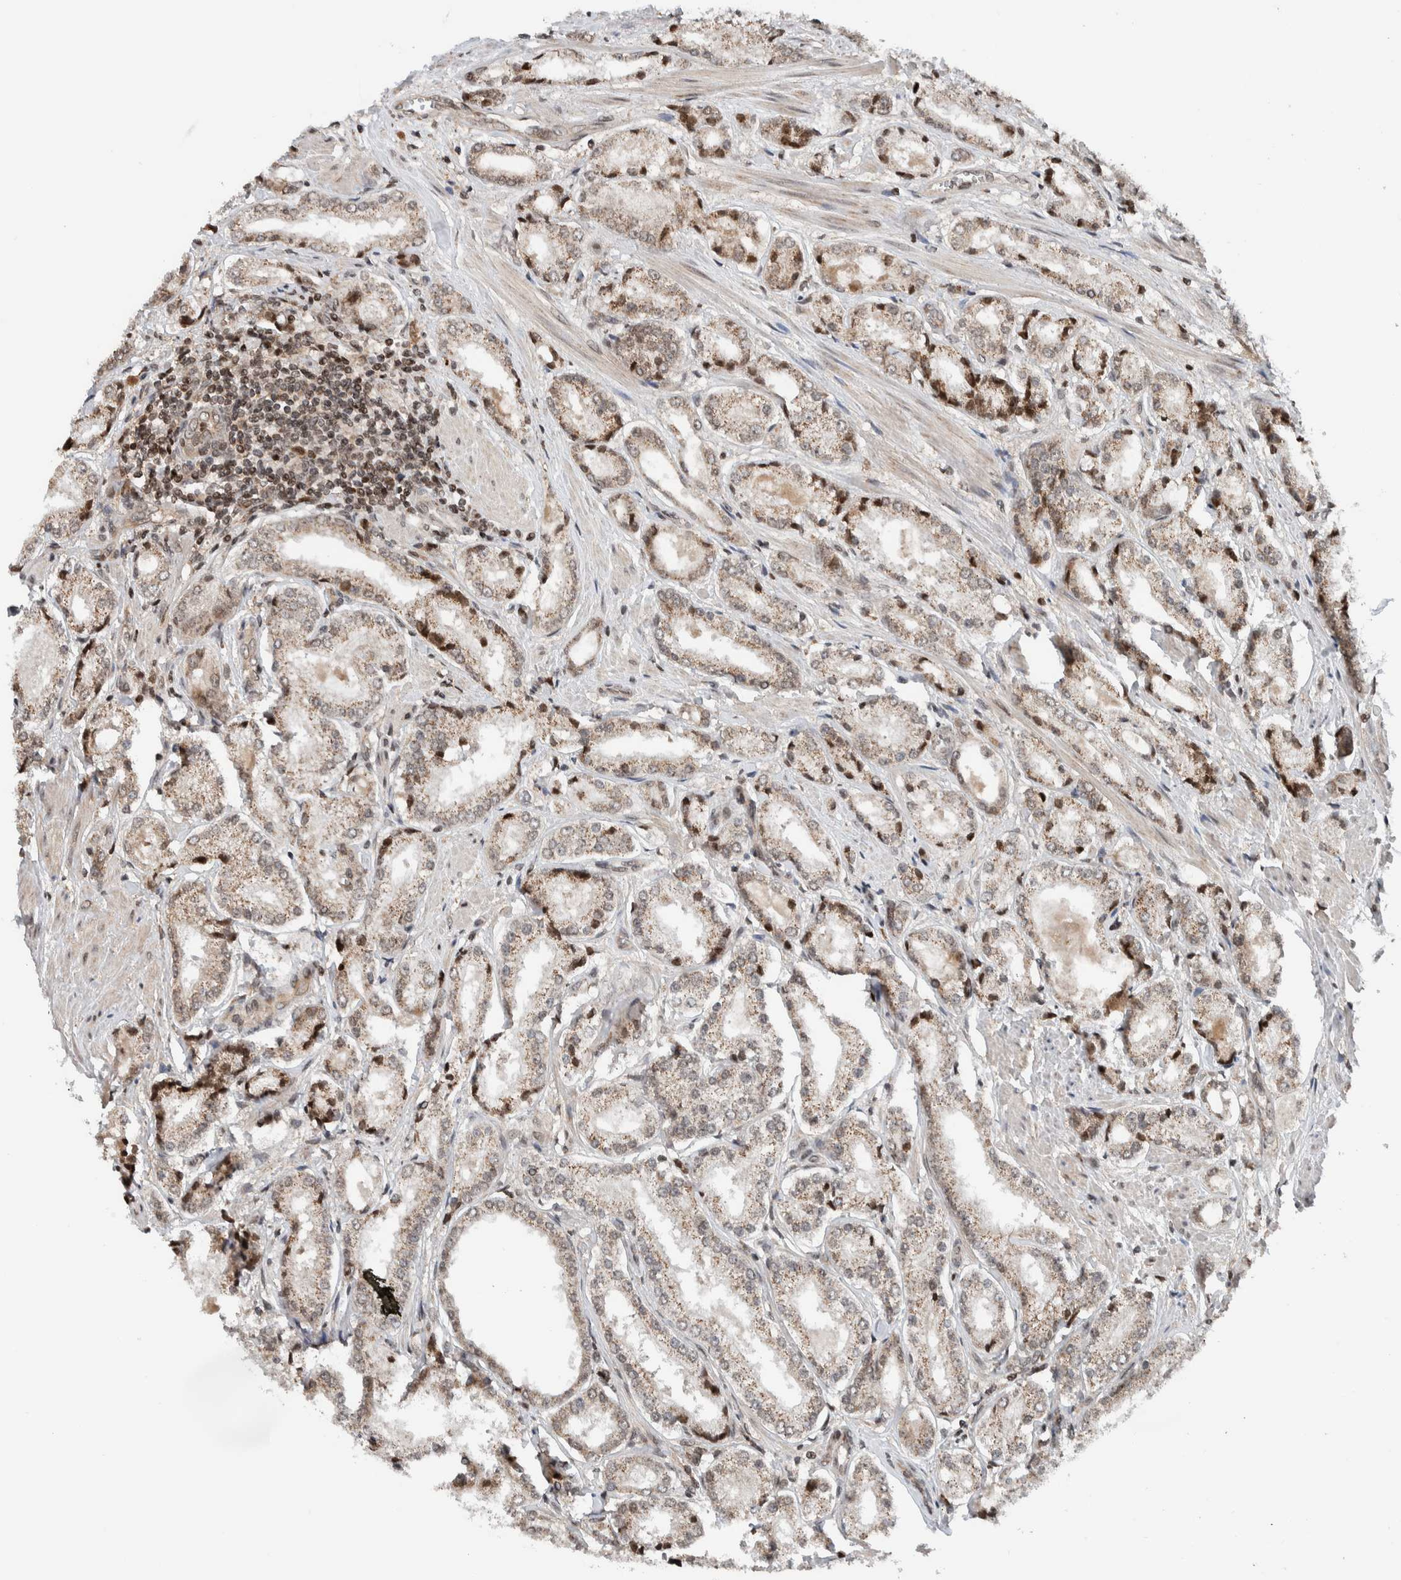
{"staining": {"intensity": "weak", "quantity": ">75%", "location": "cytoplasmic/membranous"}, "tissue": "prostate cancer", "cell_type": "Tumor cells", "image_type": "cancer", "snomed": [{"axis": "morphology", "description": "Adenocarcinoma, Low grade"}, {"axis": "topography", "description": "Prostate"}], "caption": "This photomicrograph reveals immunohistochemistry (IHC) staining of prostate cancer (low-grade adenocarcinoma), with low weak cytoplasmic/membranous positivity in about >75% of tumor cells.", "gene": "NPLOC4", "patient": {"sex": "male", "age": 62}}